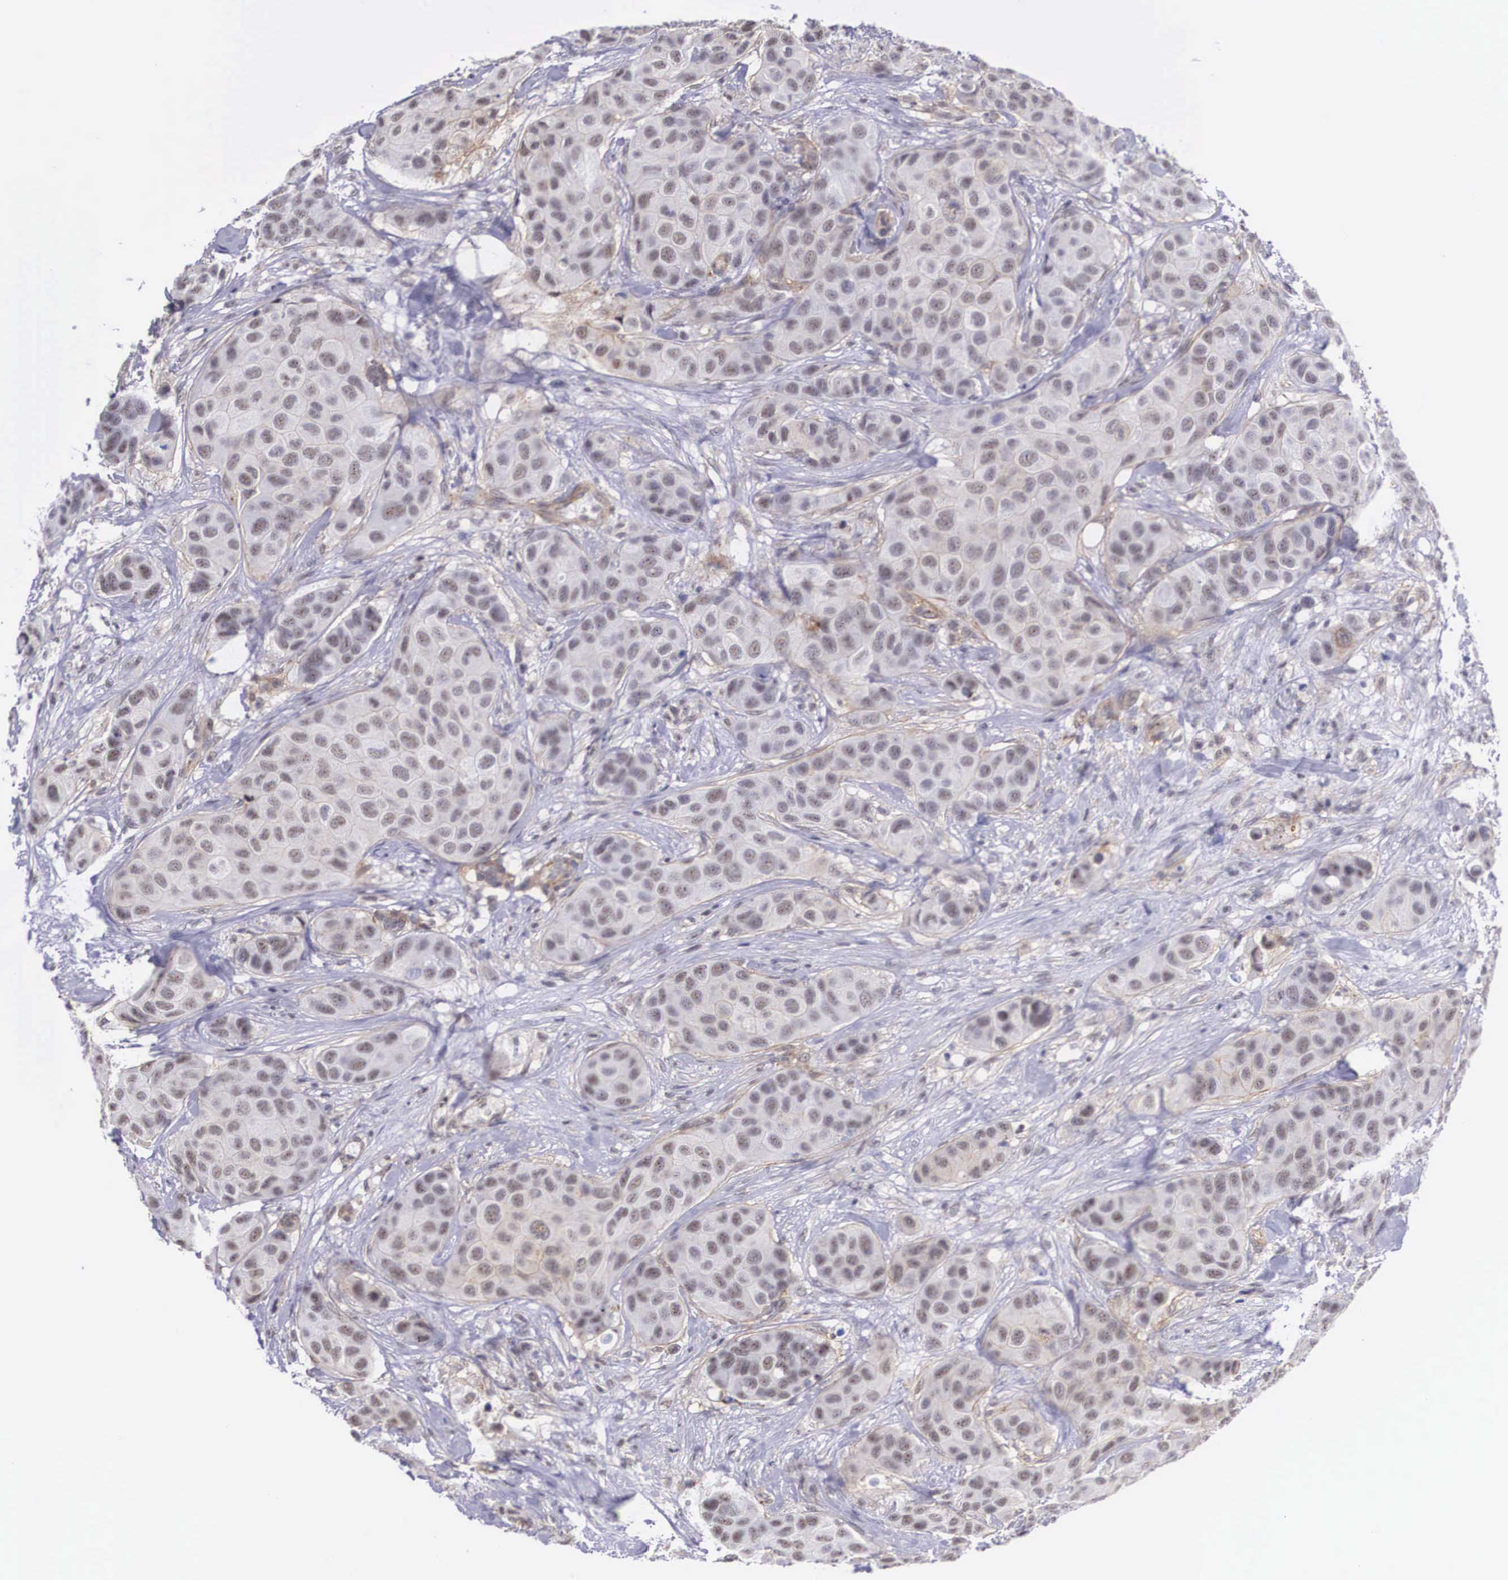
{"staining": {"intensity": "weak", "quantity": "25%-75%", "location": "nuclear"}, "tissue": "breast cancer", "cell_type": "Tumor cells", "image_type": "cancer", "snomed": [{"axis": "morphology", "description": "Duct carcinoma"}, {"axis": "topography", "description": "Breast"}], "caption": "Breast cancer (invasive ductal carcinoma) stained with a protein marker shows weak staining in tumor cells.", "gene": "NR4A2", "patient": {"sex": "female", "age": 68}}